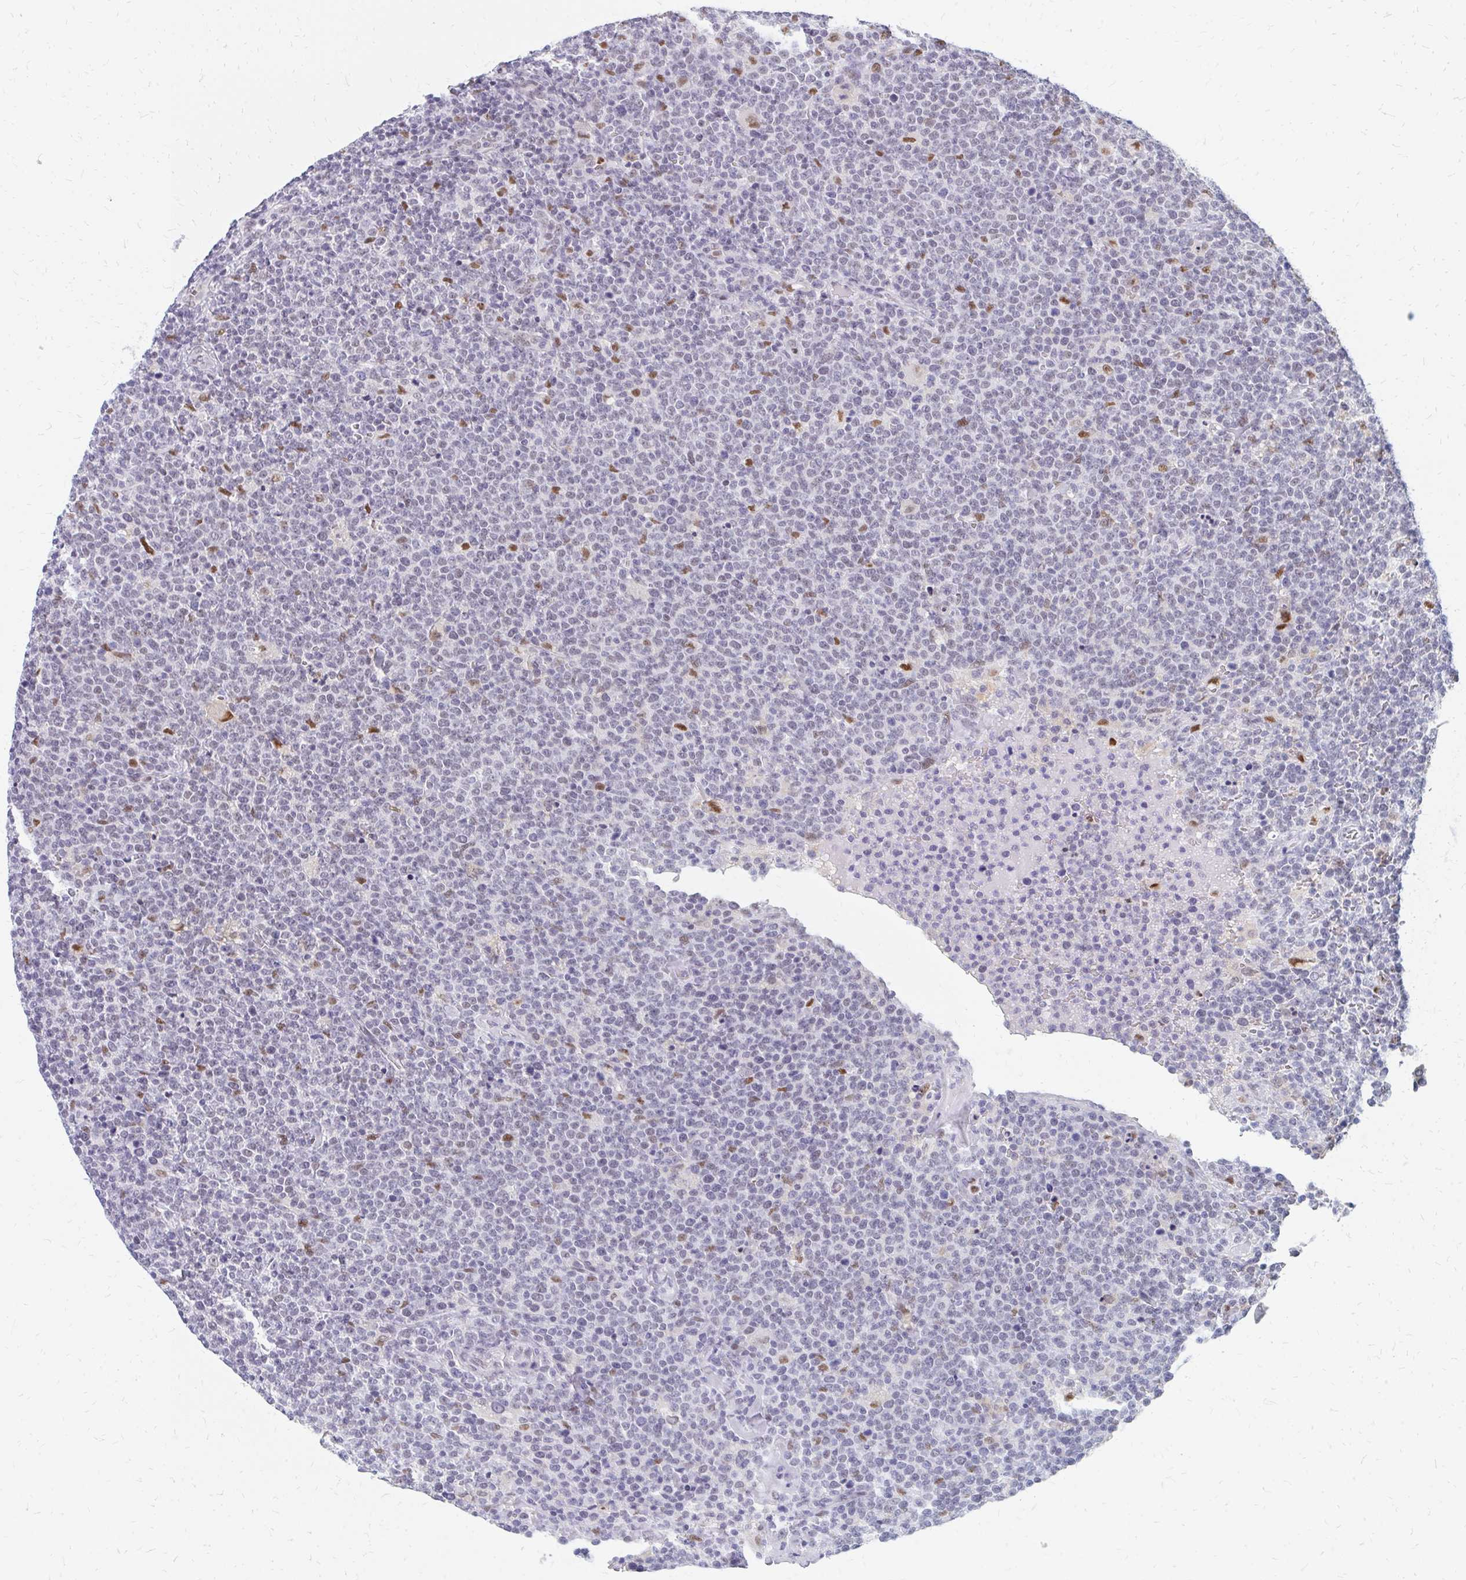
{"staining": {"intensity": "moderate", "quantity": "<25%", "location": "nuclear"}, "tissue": "lymphoma", "cell_type": "Tumor cells", "image_type": "cancer", "snomed": [{"axis": "morphology", "description": "Malignant lymphoma, non-Hodgkin's type, High grade"}, {"axis": "topography", "description": "Lymph node"}], "caption": "Approximately <25% of tumor cells in human lymphoma demonstrate moderate nuclear protein positivity as visualized by brown immunohistochemical staining.", "gene": "PLK3", "patient": {"sex": "male", "age": 61}}